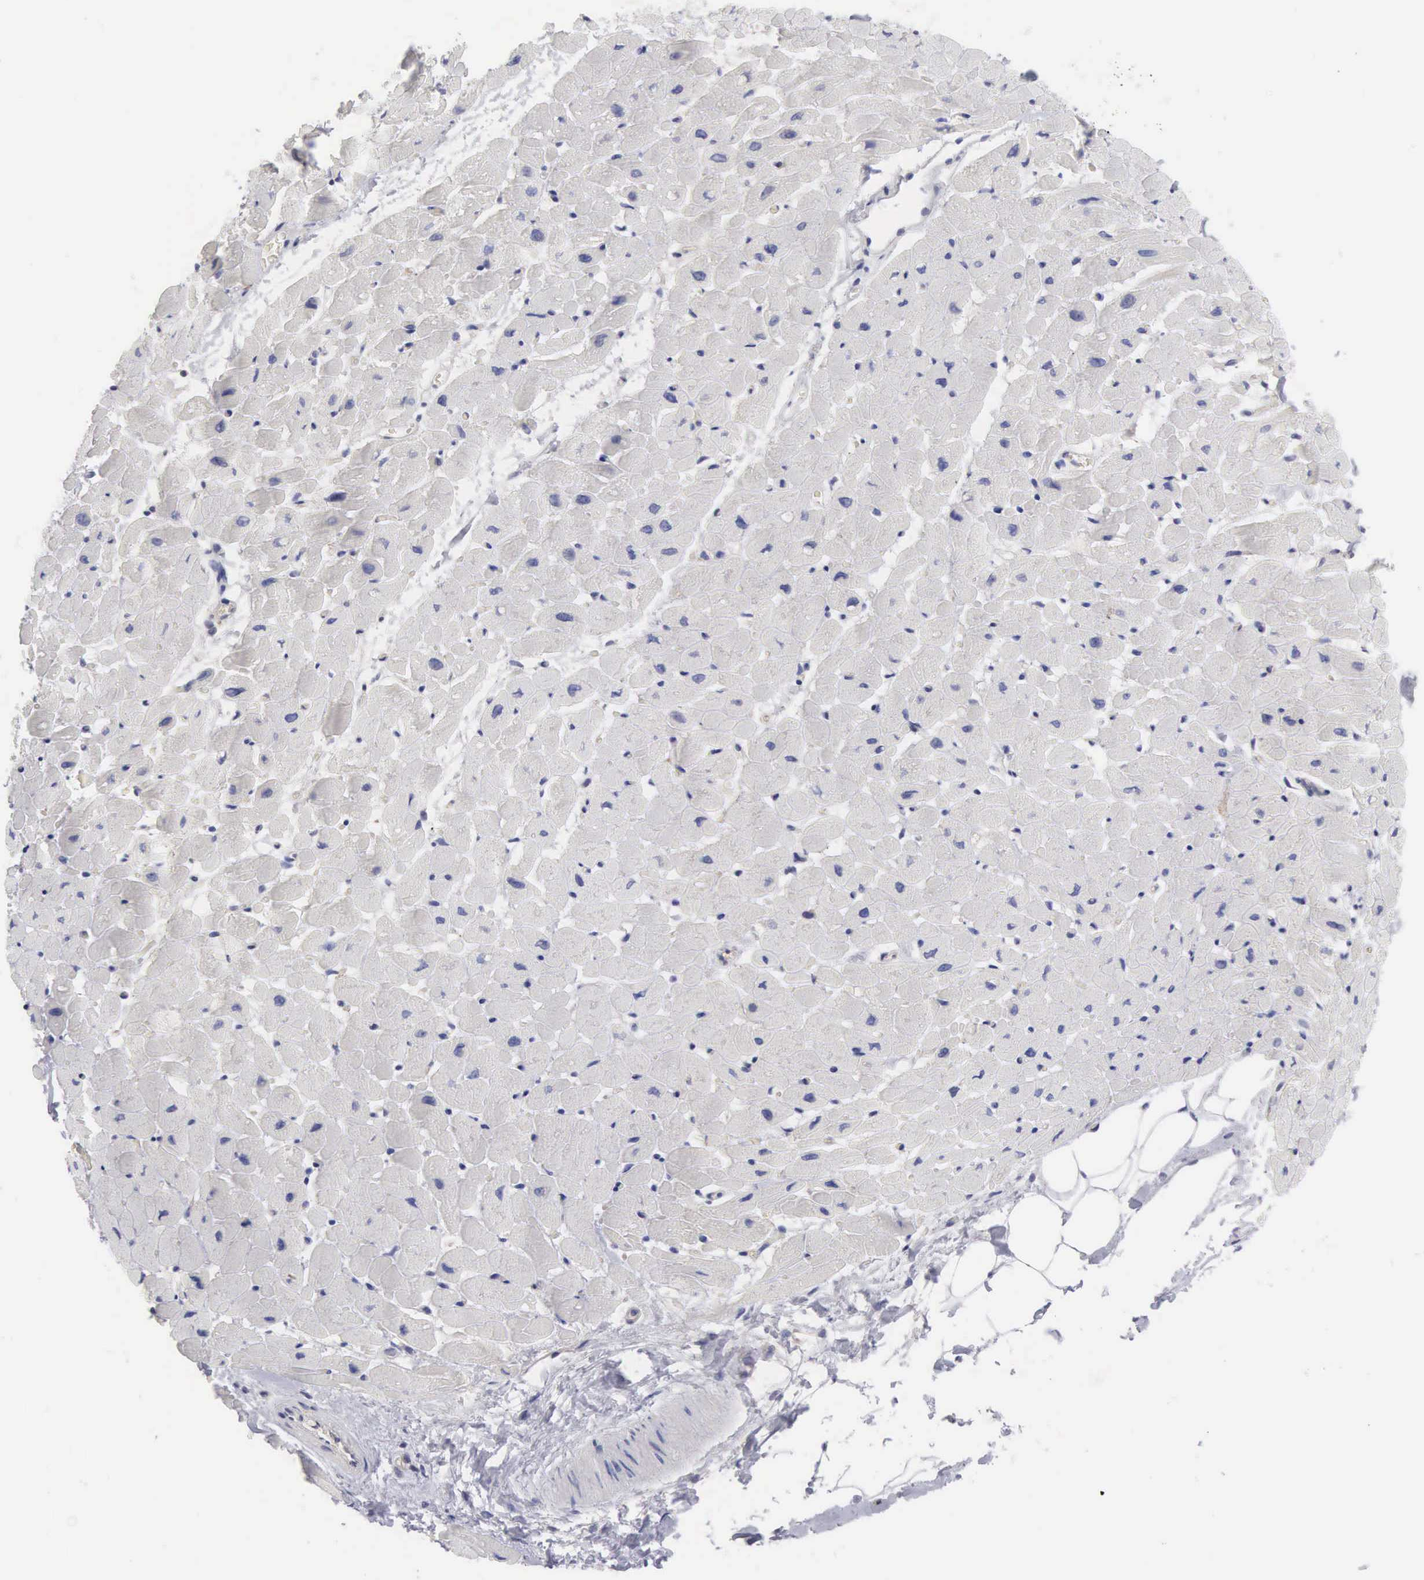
{"staining": {"intensity": "negative", "quantity": "none", "location": "none"}, "tissue": "heart muscle", "cell_type": "Cardiomyocytes", "image_type": "normal", "snomed": [{"axis": "morphology", "description": "Normal tissue, NOS"}, {"axis": "topography", "description": "Heart"}], "caption": "A histopathology image of heart muscle stained for a protein exhibits no brown staining in cardiomyocytes.", "gene": "SLITRK4", "patient": {"sex": "male", "age": 45}}